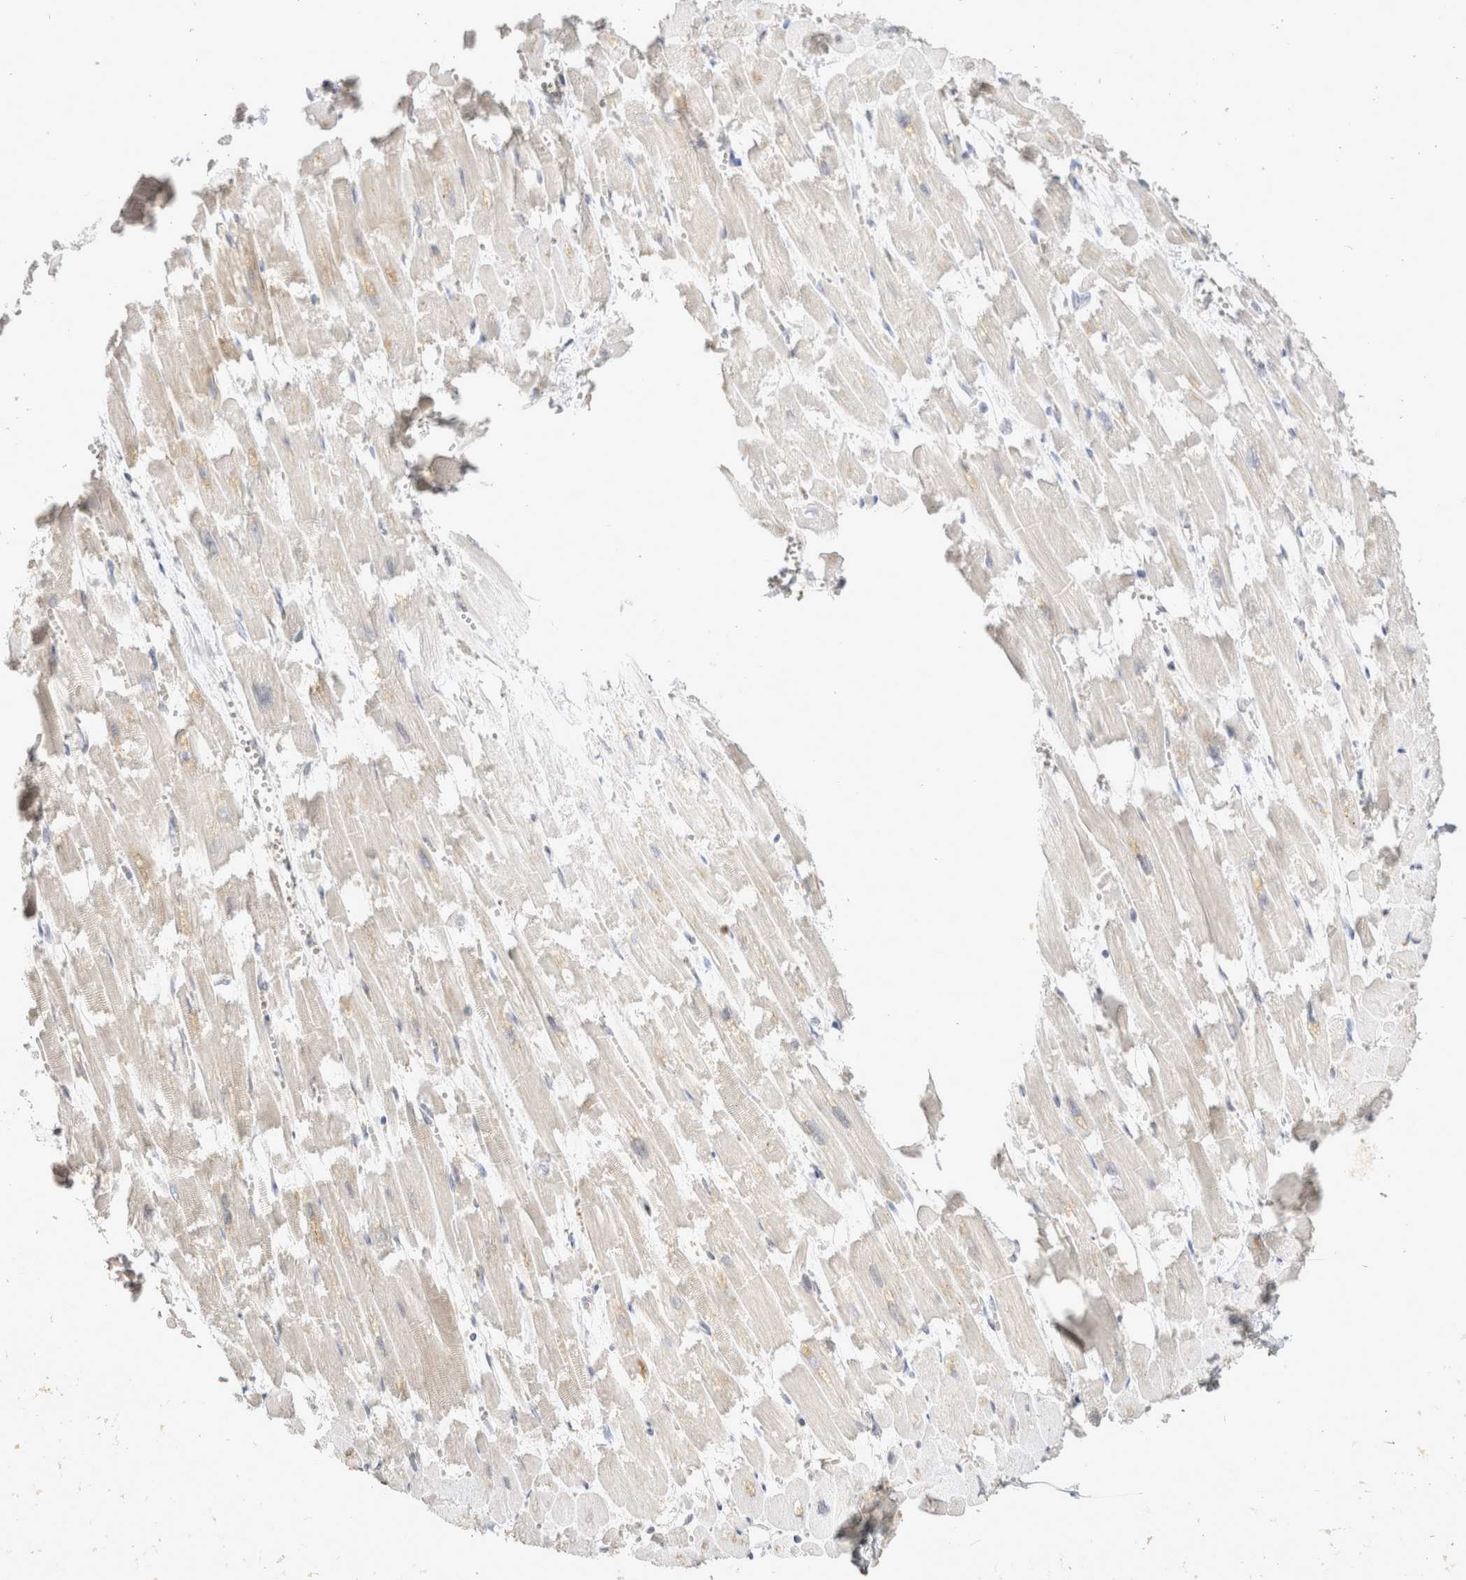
{"staining": {"intensity": "weak", "quantity": "<25%", "location": "cytoplasmic/membranous"}, "tissue": "heart muscle", "cell_type": "Cardiomyocytes", "image_type": "normal", "snomed": [{"axis": "morphology", "description": "Normal tissue, NOS"}, {"axis": "topography", "description": "Heart"}], "caption": "Human heart muscle stained for a protein using IHC demonstrates no staining in cardiomyocytes.", "gene": "EIF4G3", "patient": {"sex": "male", "age": 54}}